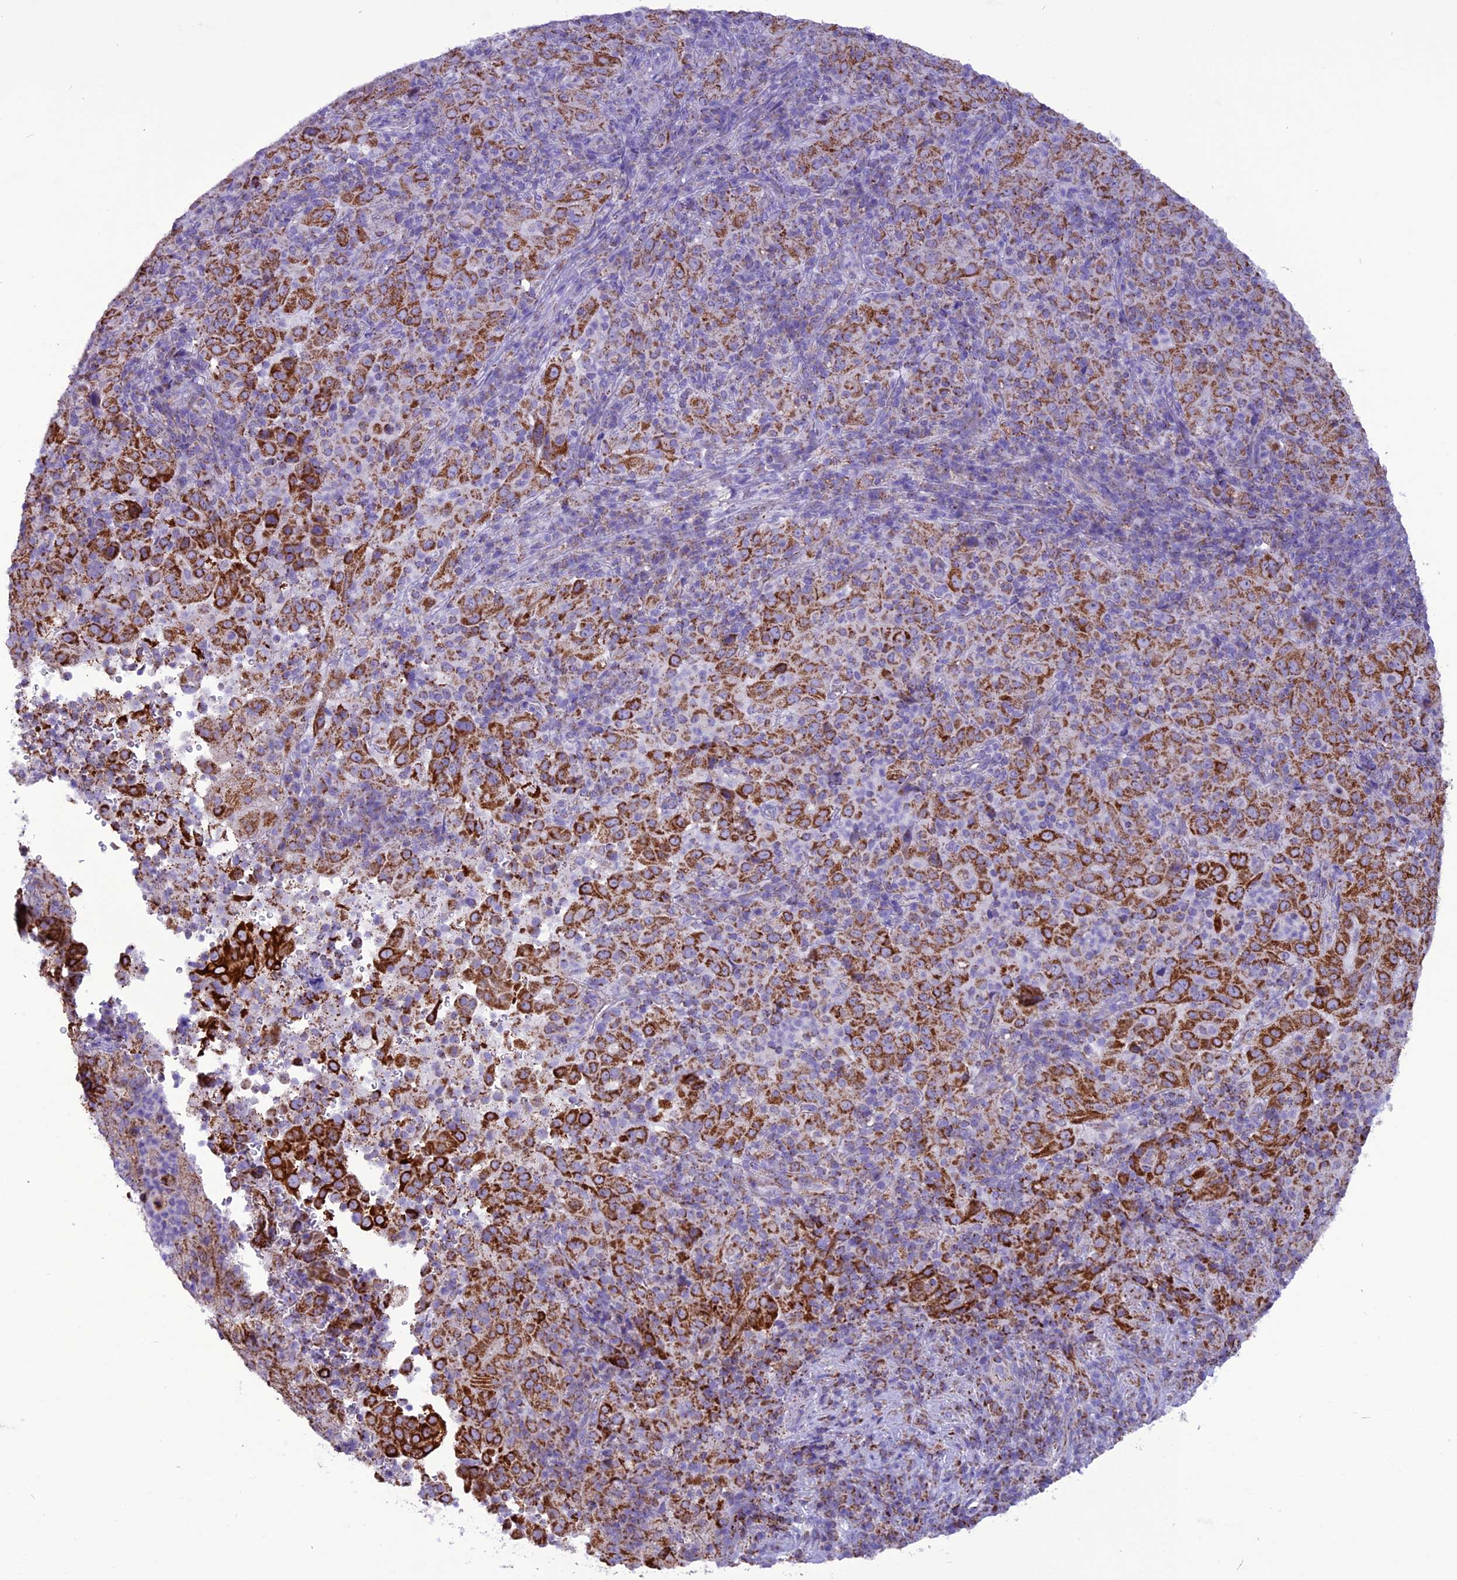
{"staining": {"intensity": "strong", "quantity": ">75%", "location": "cytoplasmic/membranous"}, "tissue": "pancreatic cancer", "cell_type": "Tumor cells", "image_type": "cancer", "snomed": [{"axis": "morphology", "description": "Adenocarcinoma, NOS"}, {"axis": "topography", "description": "Pancreas"}], "caption": "Pancreatic adenocarcinoma tissue shows strong cytoplasmic/membranous staining in approximately >75% of tumor cells, visualized by immunohistochemistry.", "gene": "ICA1L", "patient": {"sex": "male", "age": 63}}